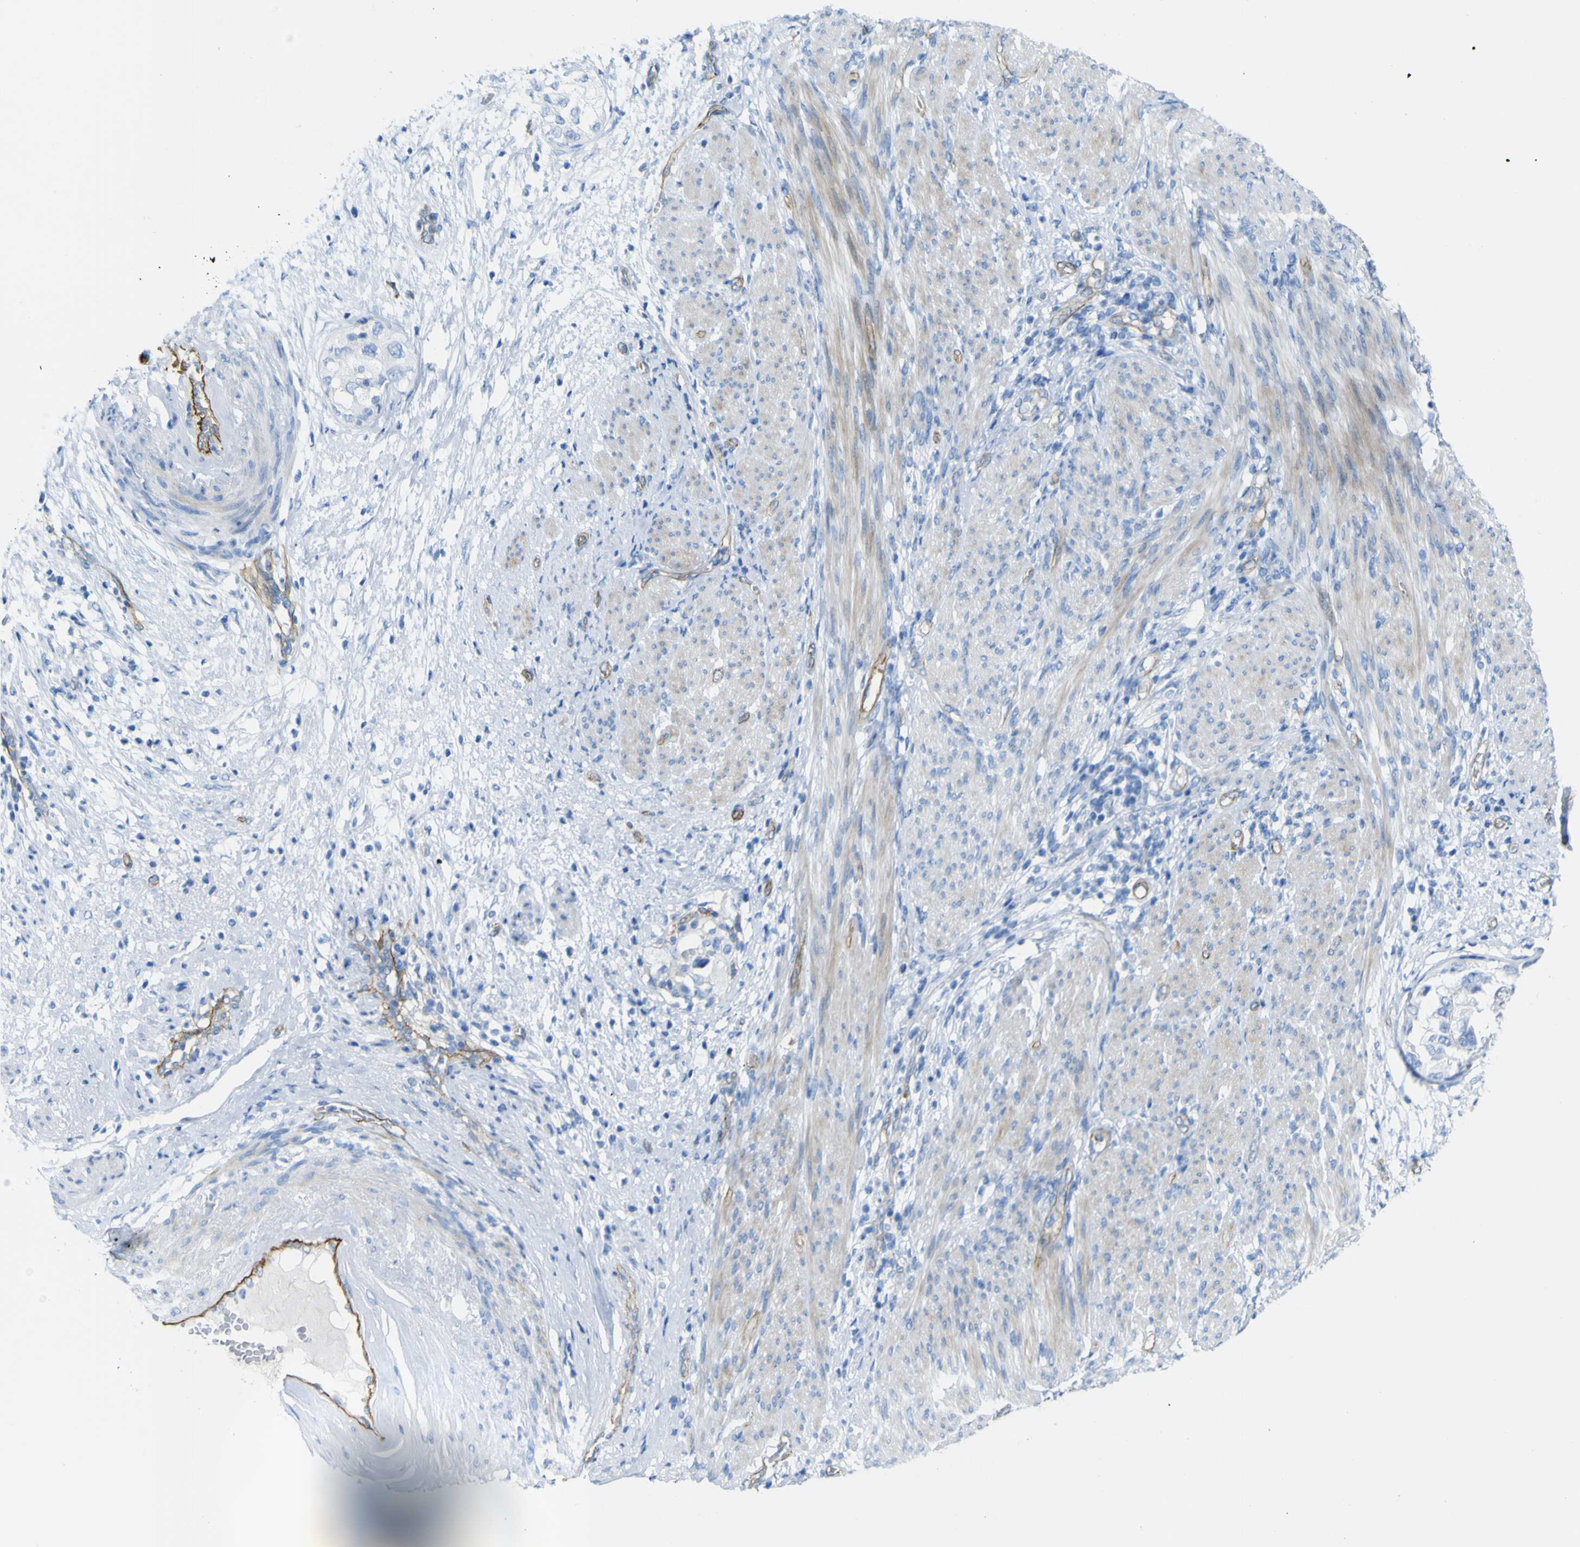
{"staining": {"intensity": "negative", "quantity": "none", "location": "none"}, "tissue": "endometrial cancer", "cell_type": "Tumor cells", "image_type": "cancer", "snomed": [{"axis": "morphology", "description": "Adenocarcinoma, NOS"}, {"axis": "topography", "description": "Endometrium"}], "caption": "This is a micrograph of immunohistochemistry staining of endometrial adenocarcinoma, which shows no positivity in tumor cells.", "gene": "CD93", "patient": {"sex": "female", "age": 85}}